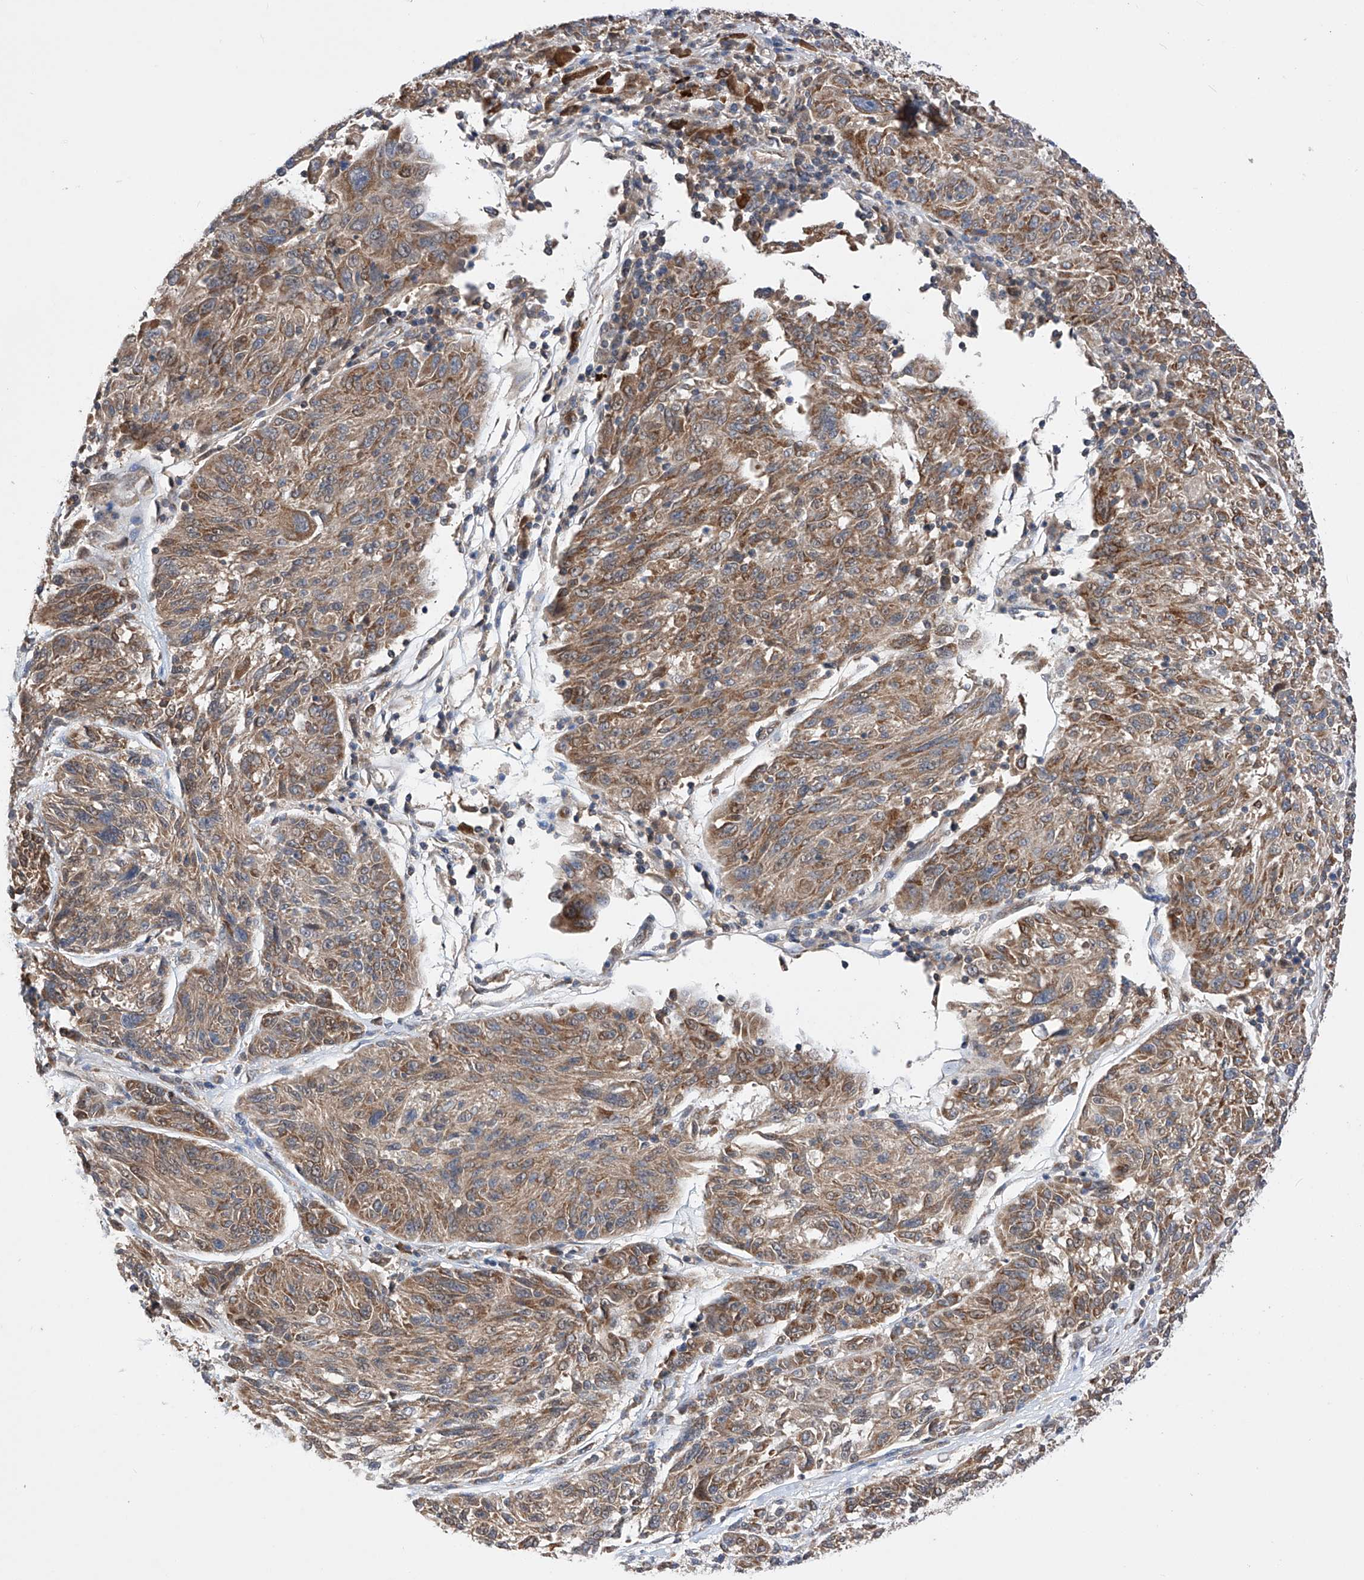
{"staining": {"intensity": "moderate", "quantity": ">75%", "location": "cytoplasmic/membranous"}, "tissue": "melanoma", "cell_type": "Tumor cells", "image_type": "cancer", "snomed": [{"axis": "morphology", "description": "Malignant melanoma, NOS"}, {"axis": "topography", "description": "Skin"}], "caption": "Immunohistochemical staining of human malignant melanoma exhibits moderate cytoplasmic/membranous protein staining in about >75% of tumor cells.", "gene": "SDHAF4", "patient": {"sex": "male", "age": 53}}